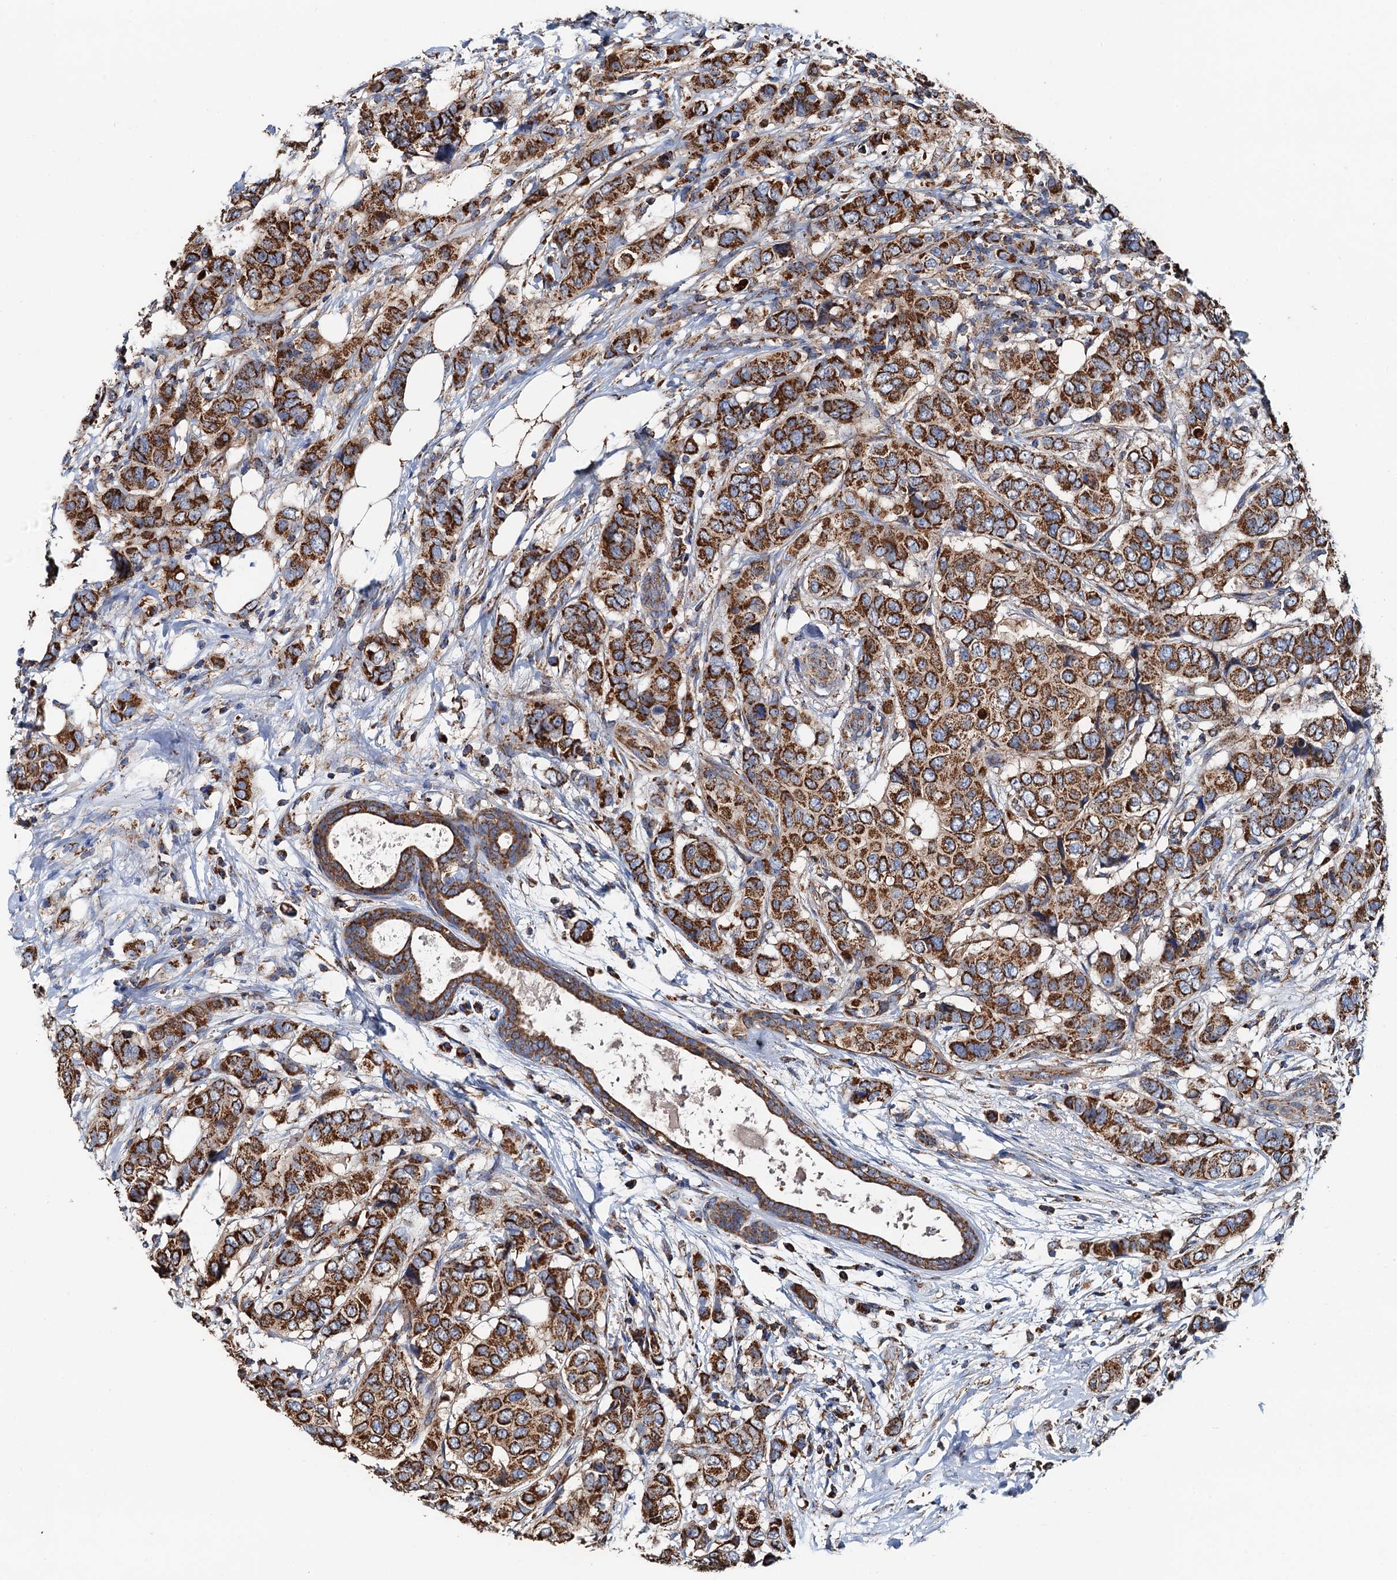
{"staining": {"intensity": "strong", "quantity": ">75%", "location": "cytoplasmic/membranous"}, "tissue": "breast cancer", "cell_type": "Tumor cells", "image_type": "cancer", "snomed": [{"axis": "morphology", "description": "Lobular carcinoma"}, {"axis": "topography", "description": "Breast"}], "caption": "Immunohistochemistry (DAB (3,3'-diaminobenzidine)) staining of human breast cancer (lobular carcinoma) displays strong cytoplasmic/membranous protein positivity in approximately >75% of tumor cells.", "gene": "AAGAB", "patient": {"sex": "female", "age": 51}}